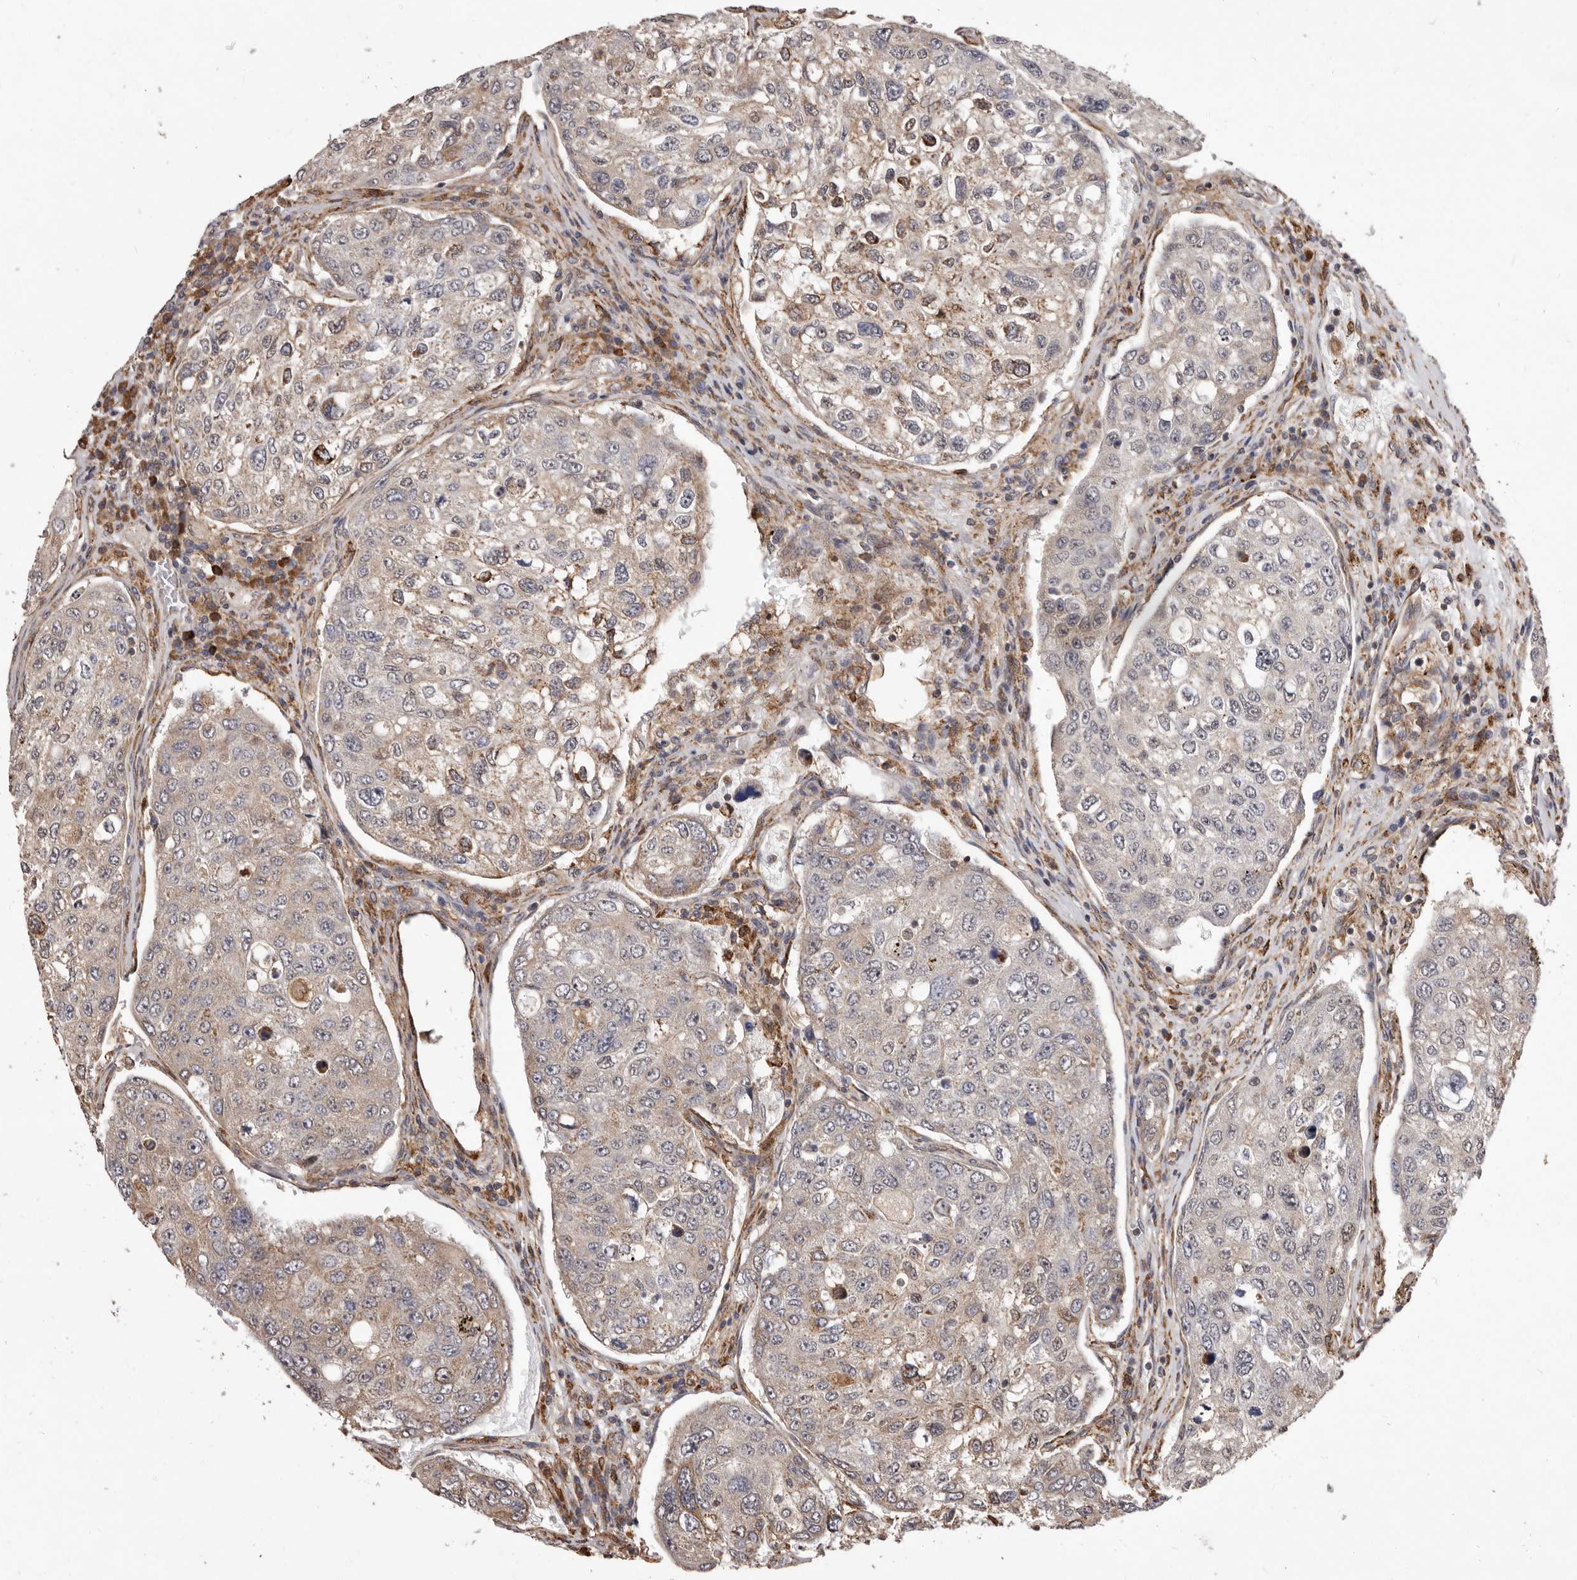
{"staining": {"intensity": "negative", "quantity": "none", "location": "none"}, "tissue": "urothelial cancer", "cell_type": "Tumor cells", "image_type": "cancer", "snomed": [{"axis": "morphology", "description": "Urothelial carcinoma, High grade"}, {"axis": "topography", "description": "Lymph node"}, {"axis": "topography", "description": "Urinary bladder"}], "caption": "Human urothelial cancer stained for a protein using immunohistochemistry displays no expression in tumor cells.", "gene": "RRM2B", "patient": {"sex": "male", "age": 51}}